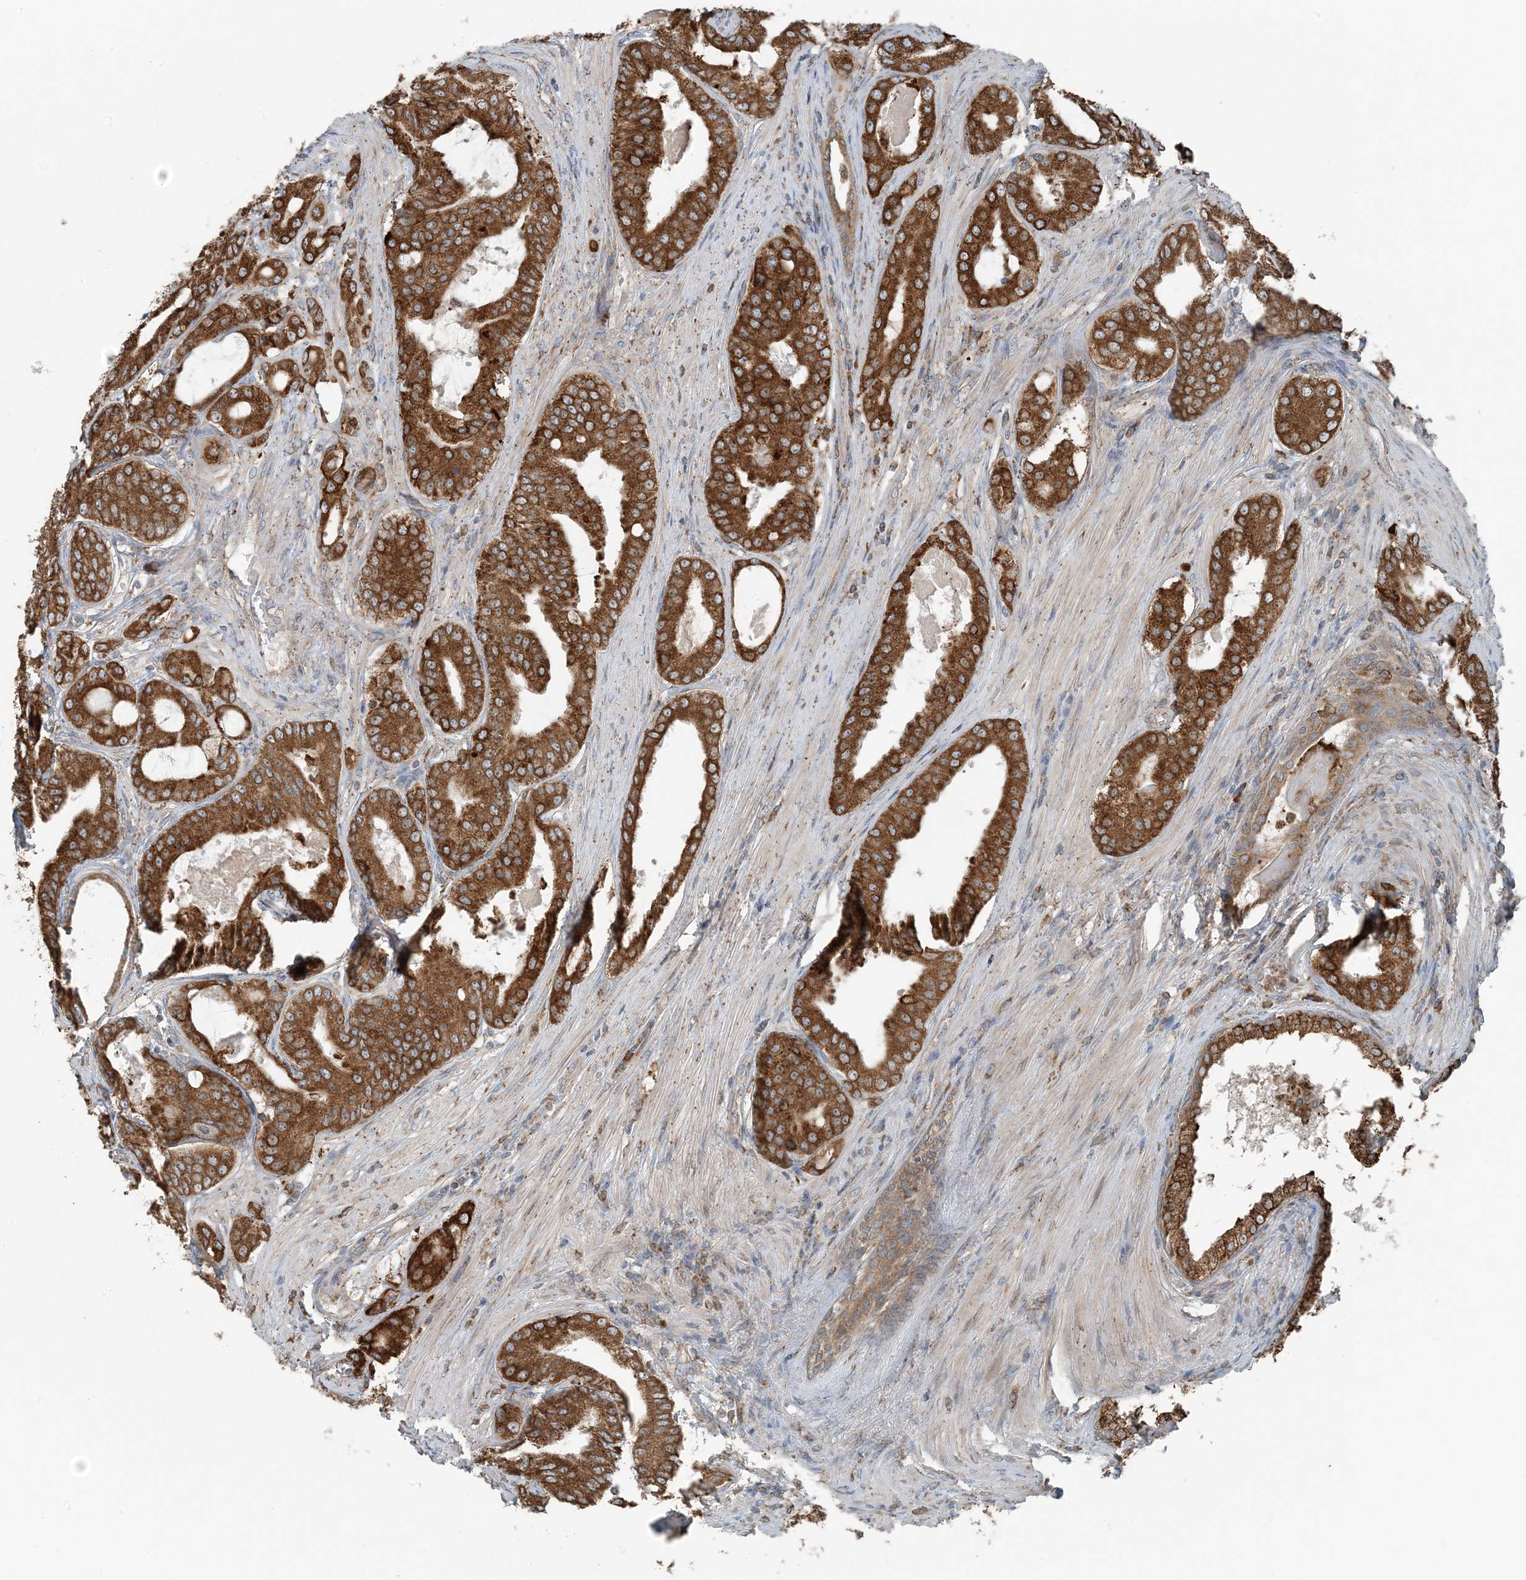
{"staining": {"intensity": "moderate", "quantity": ">75%", "location": "cytoplasmic/membranous"}, "tissue": "prostate cancer", "cell_type": "Tumor cells", "image_type": "cancer", "snomed": [{"axis": "morphology", "description": "Adenocarcinoma, High grade"}, {"axis": "topography", "description": "Prostate"}], "caption": "High-magnification brightfield microscopy of prostate cancer (high-grade adenocarcinoma) stained with DAB (3,3'-diaminobenzidine) (brown) and counterstained with hematoxylin (blue). tumor cells exhibit moderate cytoplasmic/membranous staining is appreciated in about>75% of cells.", "gene": "CERKL", "patient": {"sex": "male", "age": 60}}